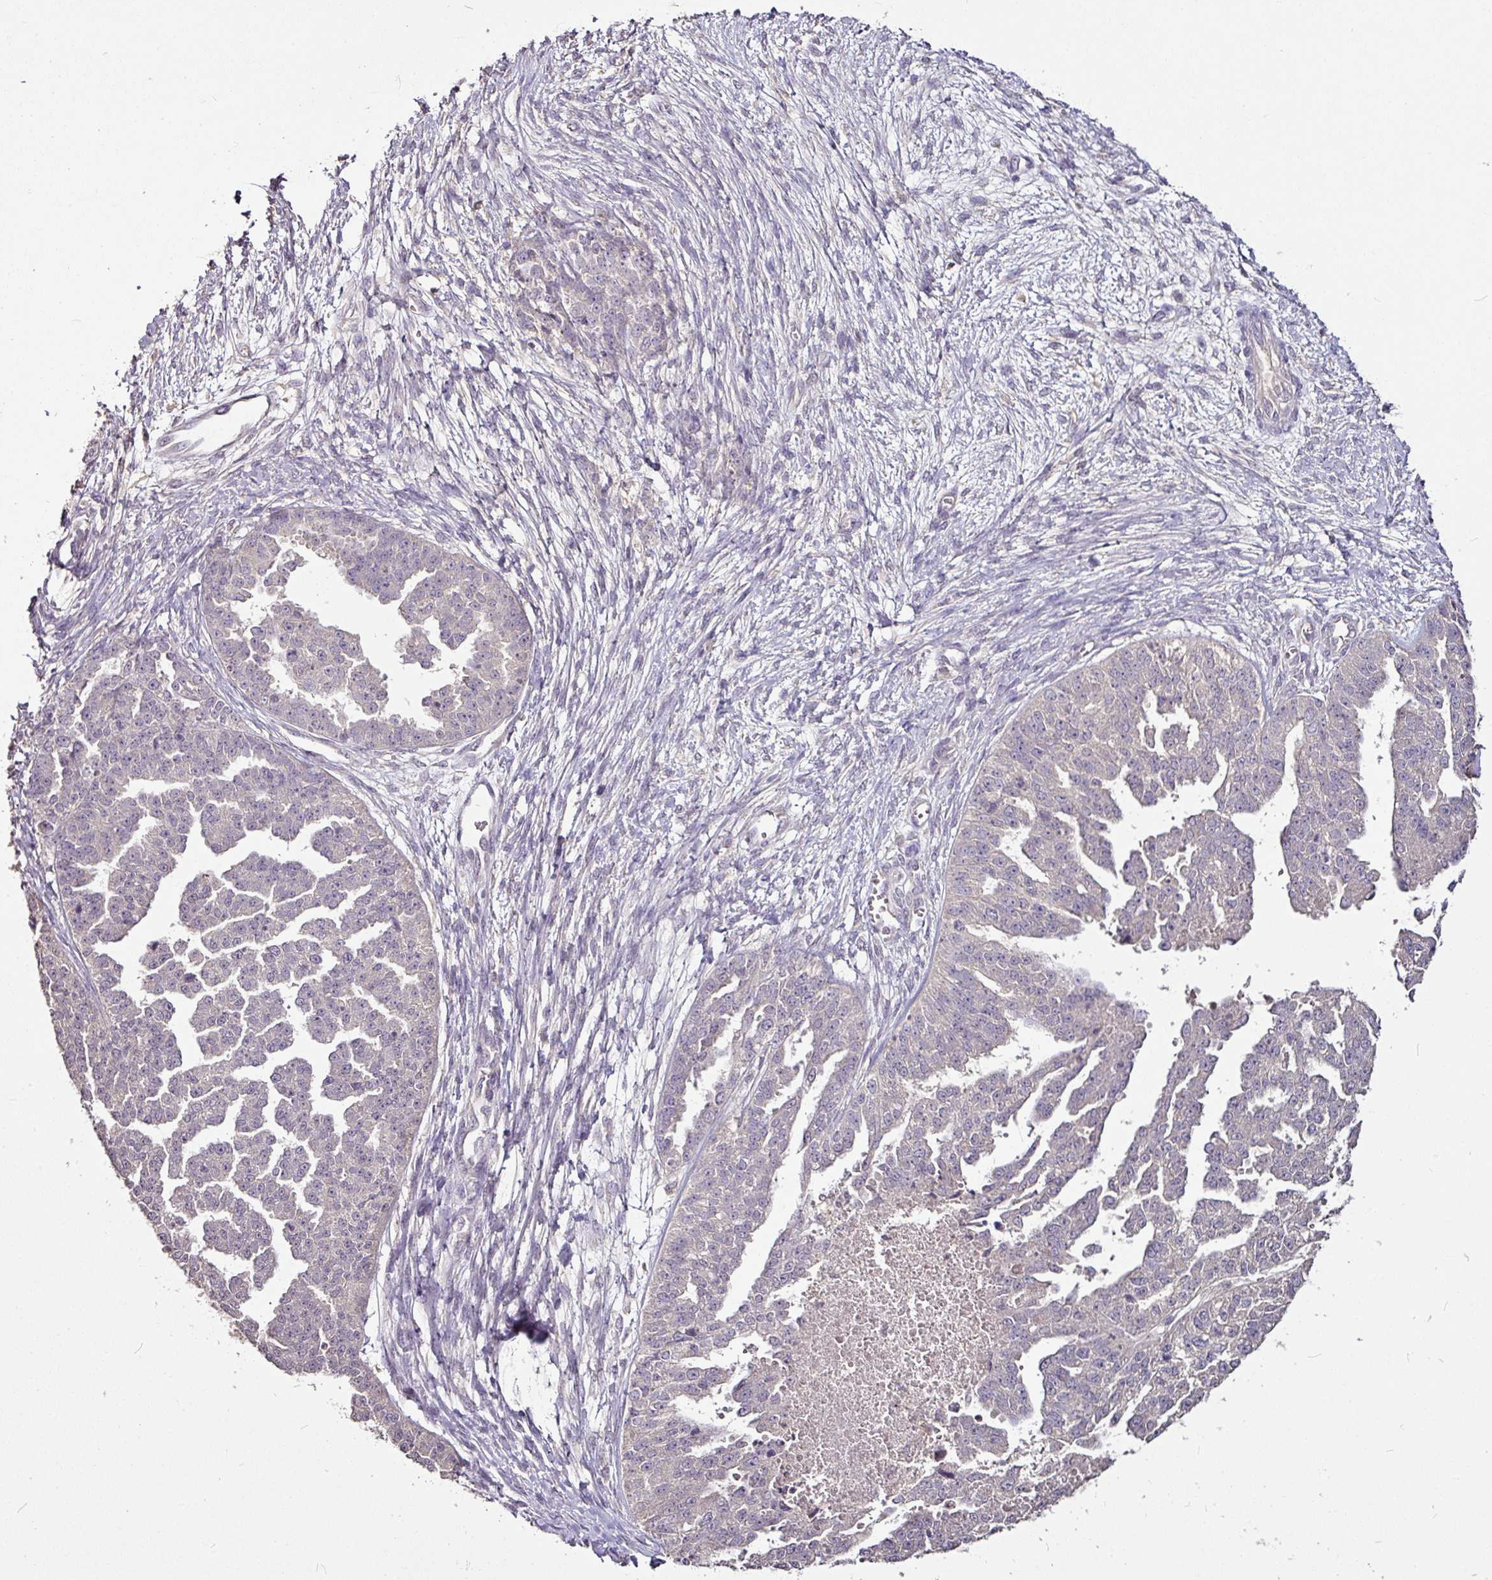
{"staining": {"intensity": "negative", "quantity": "none", "location": "none"}, "tissue": "ovarian cancer", "cell_type": "Tumor cells", "image_type": "cancer", "snomed": [{"axis": "morphology", "description": "Cystadenocarcinoma, serous, NOS"}, {"axis": "topography", "description": "Ovary"}], "caption": "This is a photomicrograph of immunohistochemistry staining of ovarian cancer (serous cystadenocarcinoma), which shows no staining in tumor cells. Brightfield microscopy of IHC stained with DAB (brown) and hematoxylin (blue), captured at high magnification.", "gene": "RPL38", "patient": {"sex": "female", "age": 58}}